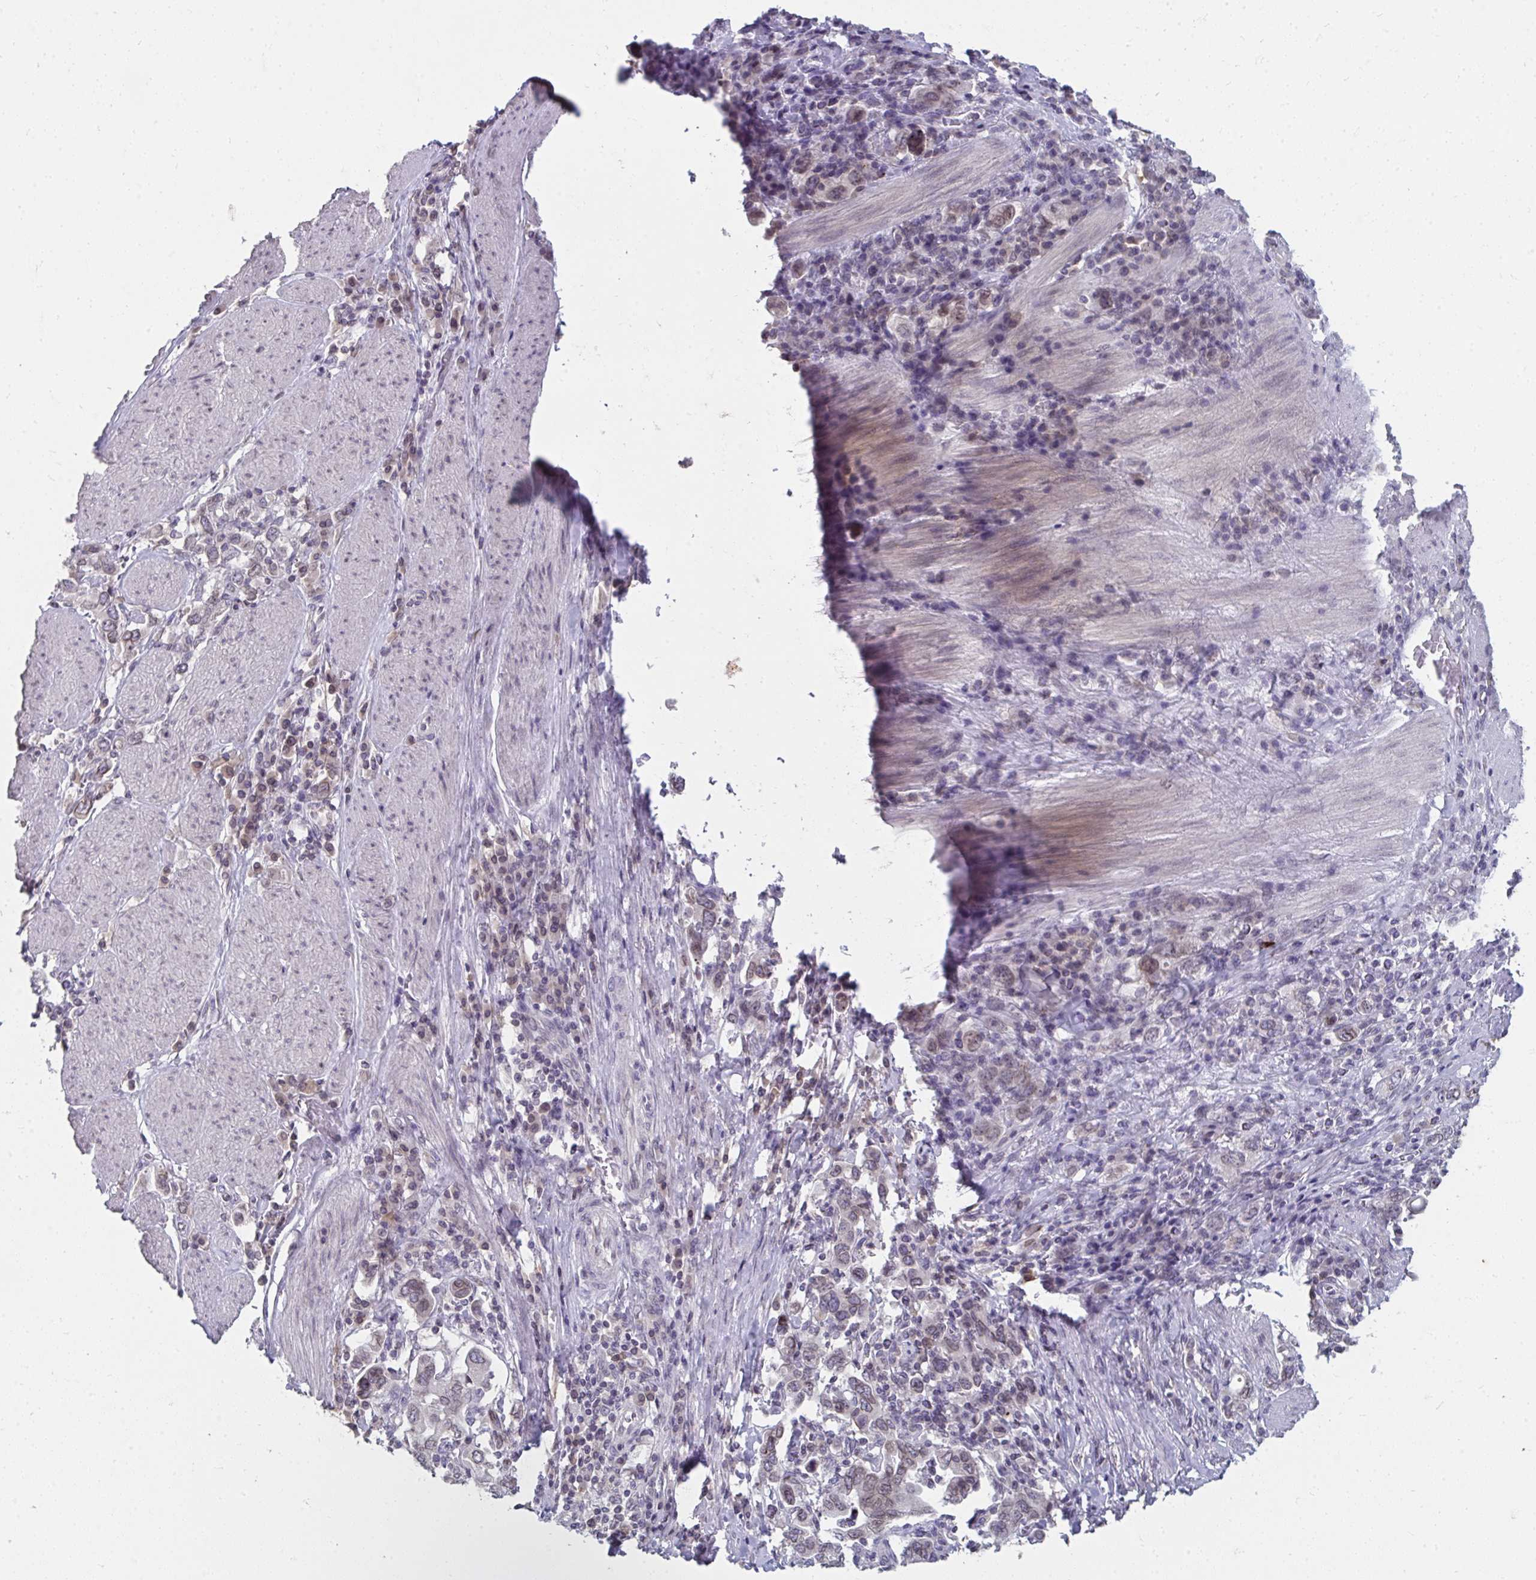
{"staining": {"intensity": "weak", "quantity": "25%-75%", "location": "nuclear"}, "tissue": "stomach cancer", "cell_type": "Tumor cells", "image_type": "cancer", "snomed": [{"axis": "morphology", "description": "Adenocarcinoma, NOS"}, {"axis": "topography", "description": "Stomach, upper"}, {"axis": "topography", "description": "Stomach"}], "caption": "Stomach cancer was stained to show a protein in brown. There is low levels of weak nuclear staining in approximately 25%-75% of tumor cells.", "gene": "NUP133", "patient": {"sex": "male", "age": 62}}